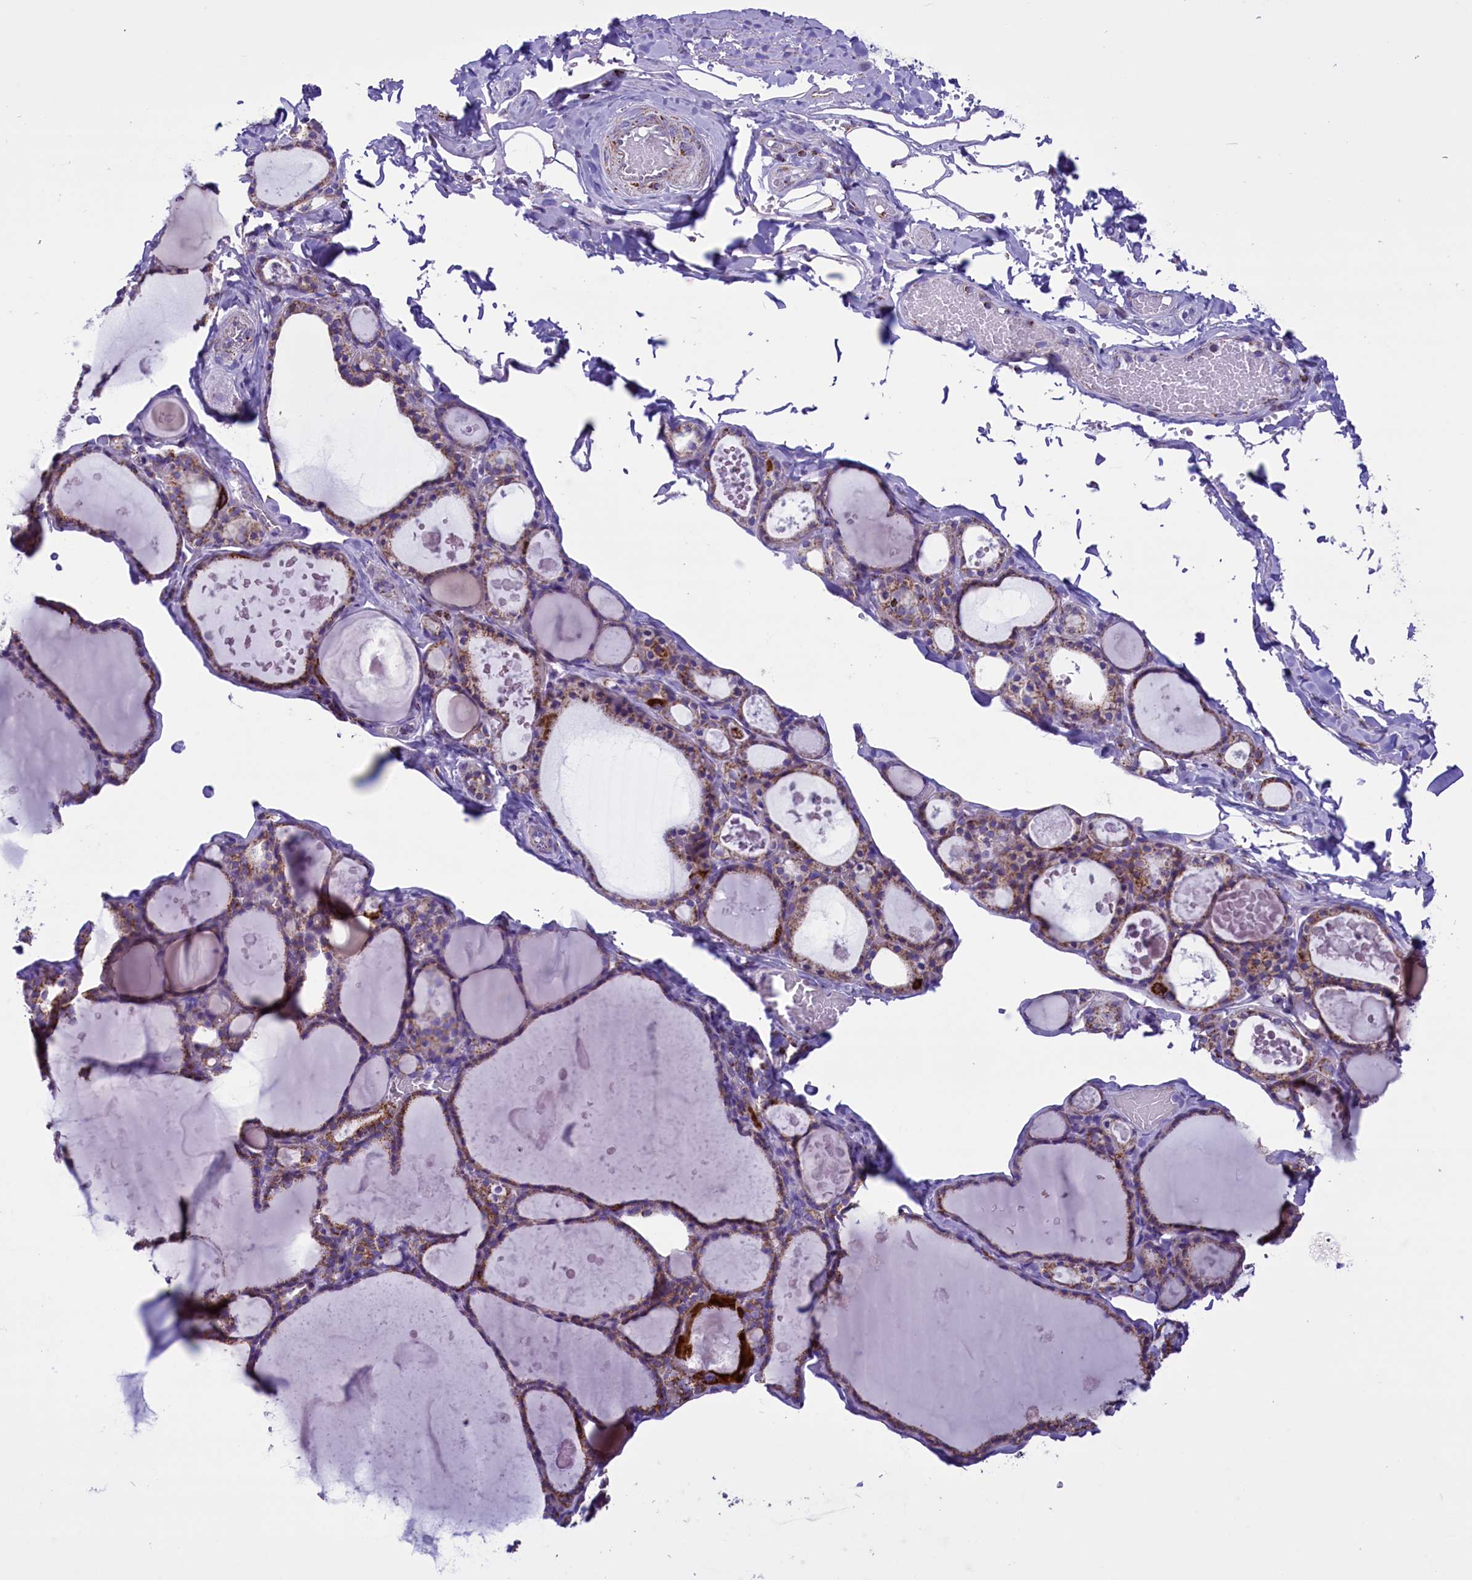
{"staining": {"intensity": "moderate", "quantity": "25%-75%", "location": "cytoplasmic/membranous"}, "tissue": "thyroid gland", "cell_type": "Glandular cells", "image_type": "normal", "snomed": [{"axis": "morphology", "description": "Normal tissue, NOS"}, {"axis": "topography", "description": "Thyroid gland"}], "caption": "A high-resolution micrograph shows IHC staining of unremarkable thyroid gland, which shows moderate cytoplasmic/membranous staining in about 25%-75% of glandular cells. (Stains: DAB in brown, nuclei in blue, Microscopy: brightfield microscopy at high magnification).", "gene": "ICA1L", "patient": {"sex": "male", "age": 56}}